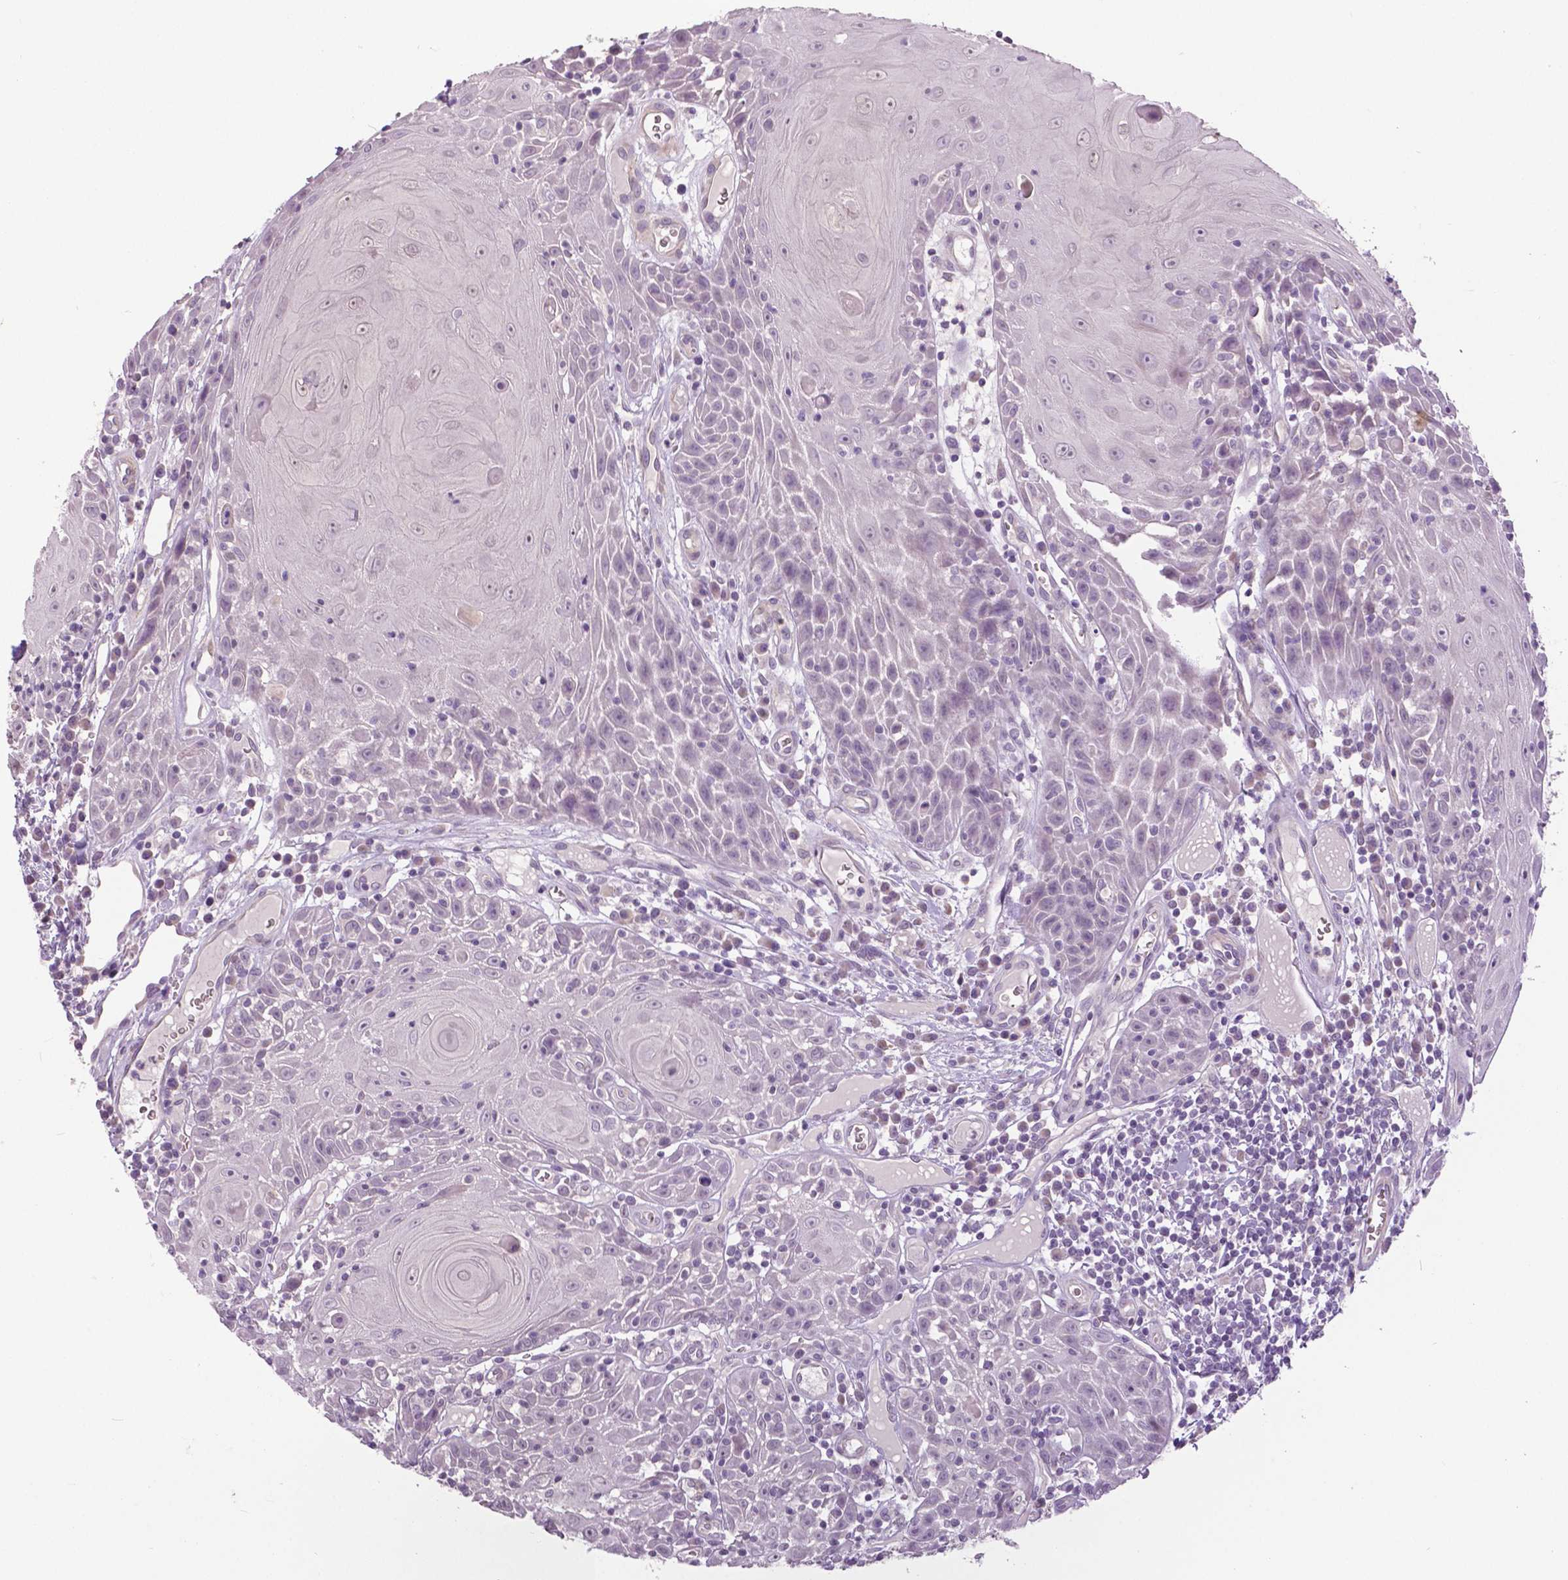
{"staining": {"intensity": "negative", "quantity": "none", "location": "none"}, "tissue": "head and neck cancer", "cell_type": "Tumor cells", "image_type": "cancer", "snomed": [{"axis": "morphology", "description": "Squamous cell carcinoma, NOS"}, {"axis": "topography", "description": "Head-Neck"}], "caption": "An immunohistochemistry micrograph of head and neck squamous cell carcinoma is shown. There is no staining in tumor cells of head and neck squamous cell carcinoma. (Brightfield microscopy of DAB IHC at high magnification).", "gene": "FOXA1", "patient": {"sex": "male", "age": 52}}